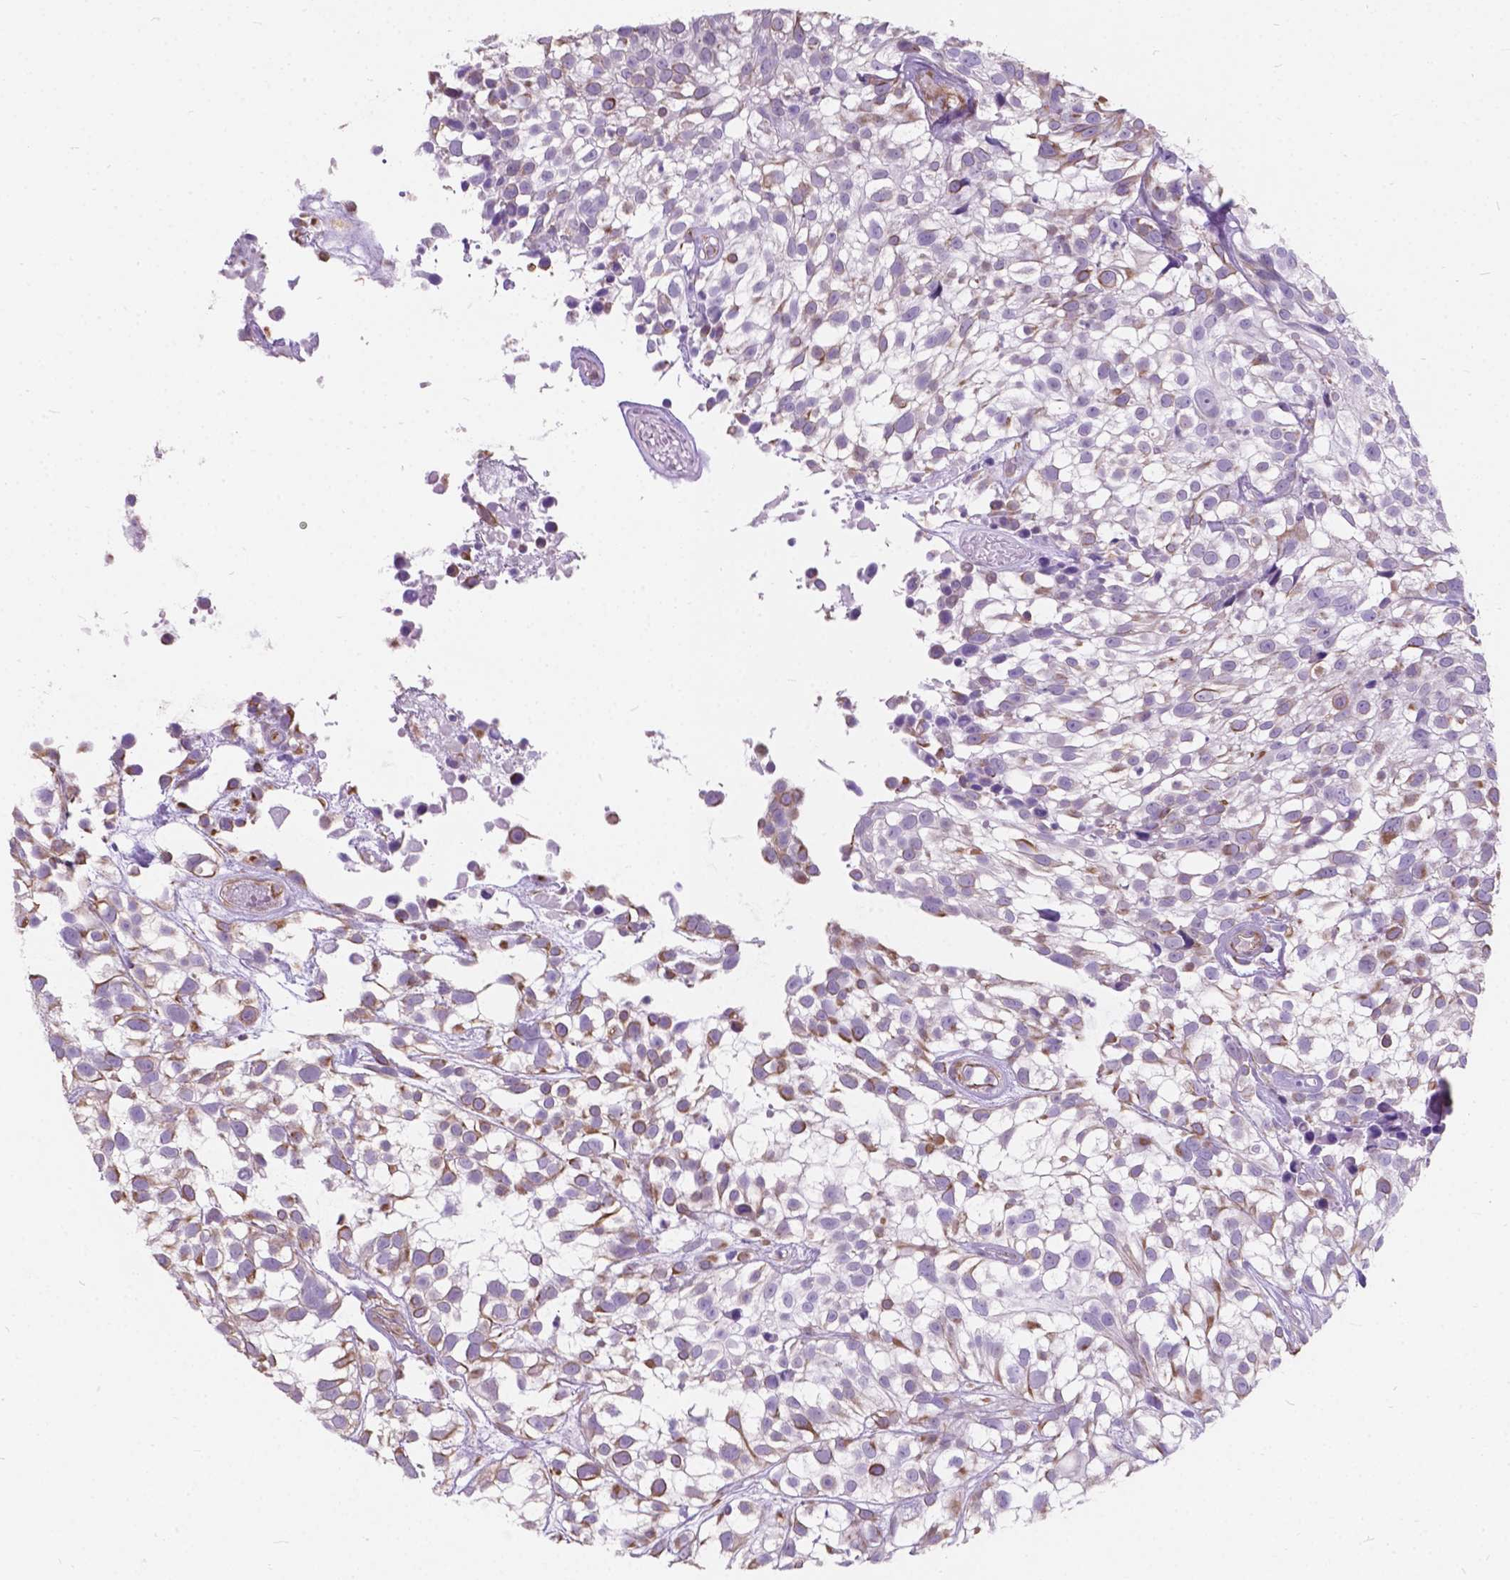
{"staining": {"intensity": "moderate", "quantity": "<25%", "location": "cytoplasmic/membranous"}, "tissue": "urothelial cancer", "cell_type": "Tumor cells", "image_type": "cancer", "snomed": [{"axis": "morphology", "description": "Urothelial carcinoma, High grade"}, {"axis": "topography", "description": "Urinary bladder"}], "caption": "There is low levels of moderate cytoplasmic/membranous positivity in tumor cells of urothelial carcinoma (high-grade), as demonstrated by immunohistochemical staining (brown color).", "gene": "AMOT", "patient": {"sex": "male", "age": 56}}